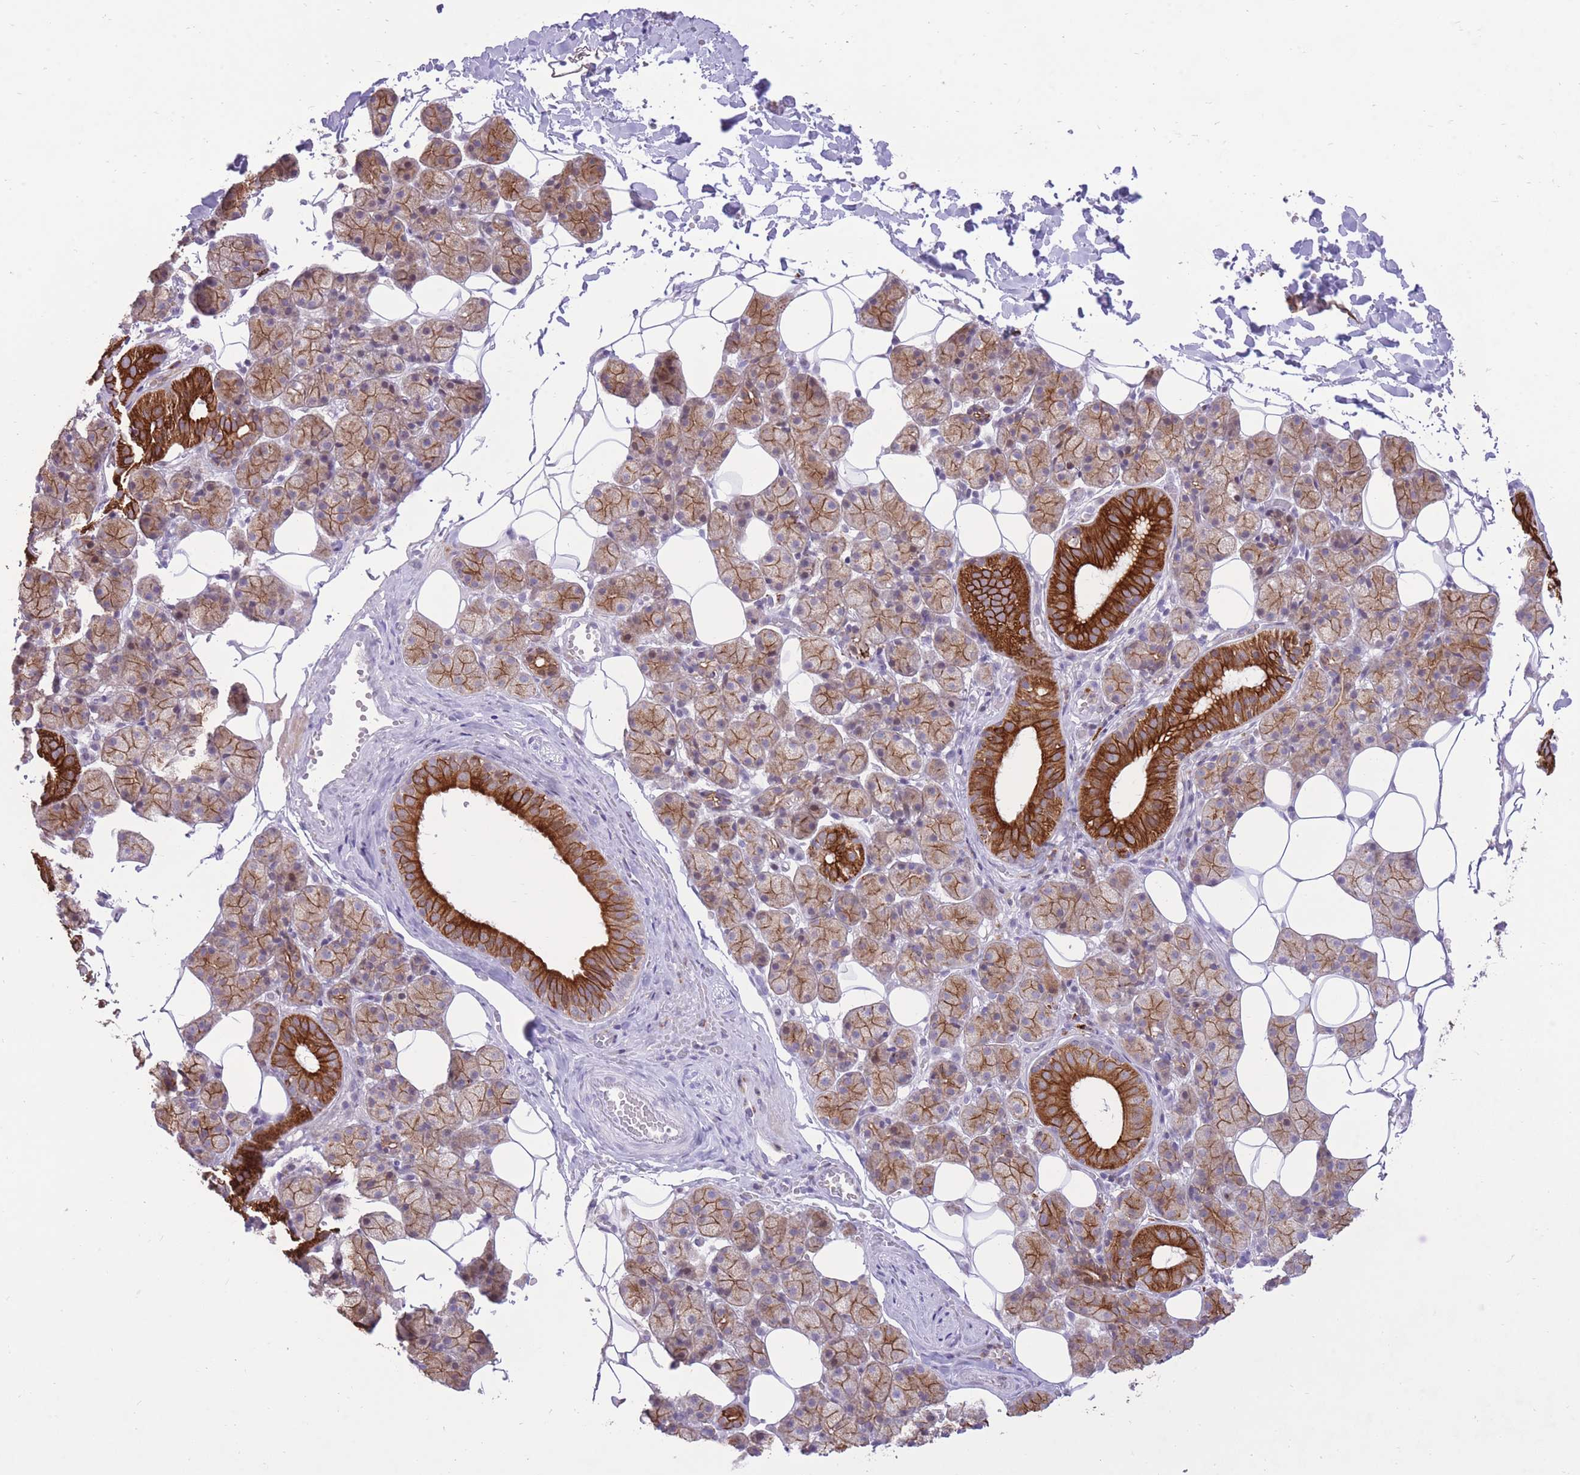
{"staining": {"intensity": "strong", "quantity": "25%-75%", "location": "cytoplasmic/membranous"}, "tissue": "salivary gland", "cell_type": "Glandular cells", "image_type": "normal", "snomed": [{"axis": "morphology", "description": "Normal tissue, NOS"}, {"axis": "topography", "description": "Salivary gland"}], "caption": "This is an image of IHC staining of normal salivary gland, which shows strong expression in the cytoplasmic/membranous of glandular cells.", "gene": "MEIS3", "patient": {"sex": "female", "age": 33}}